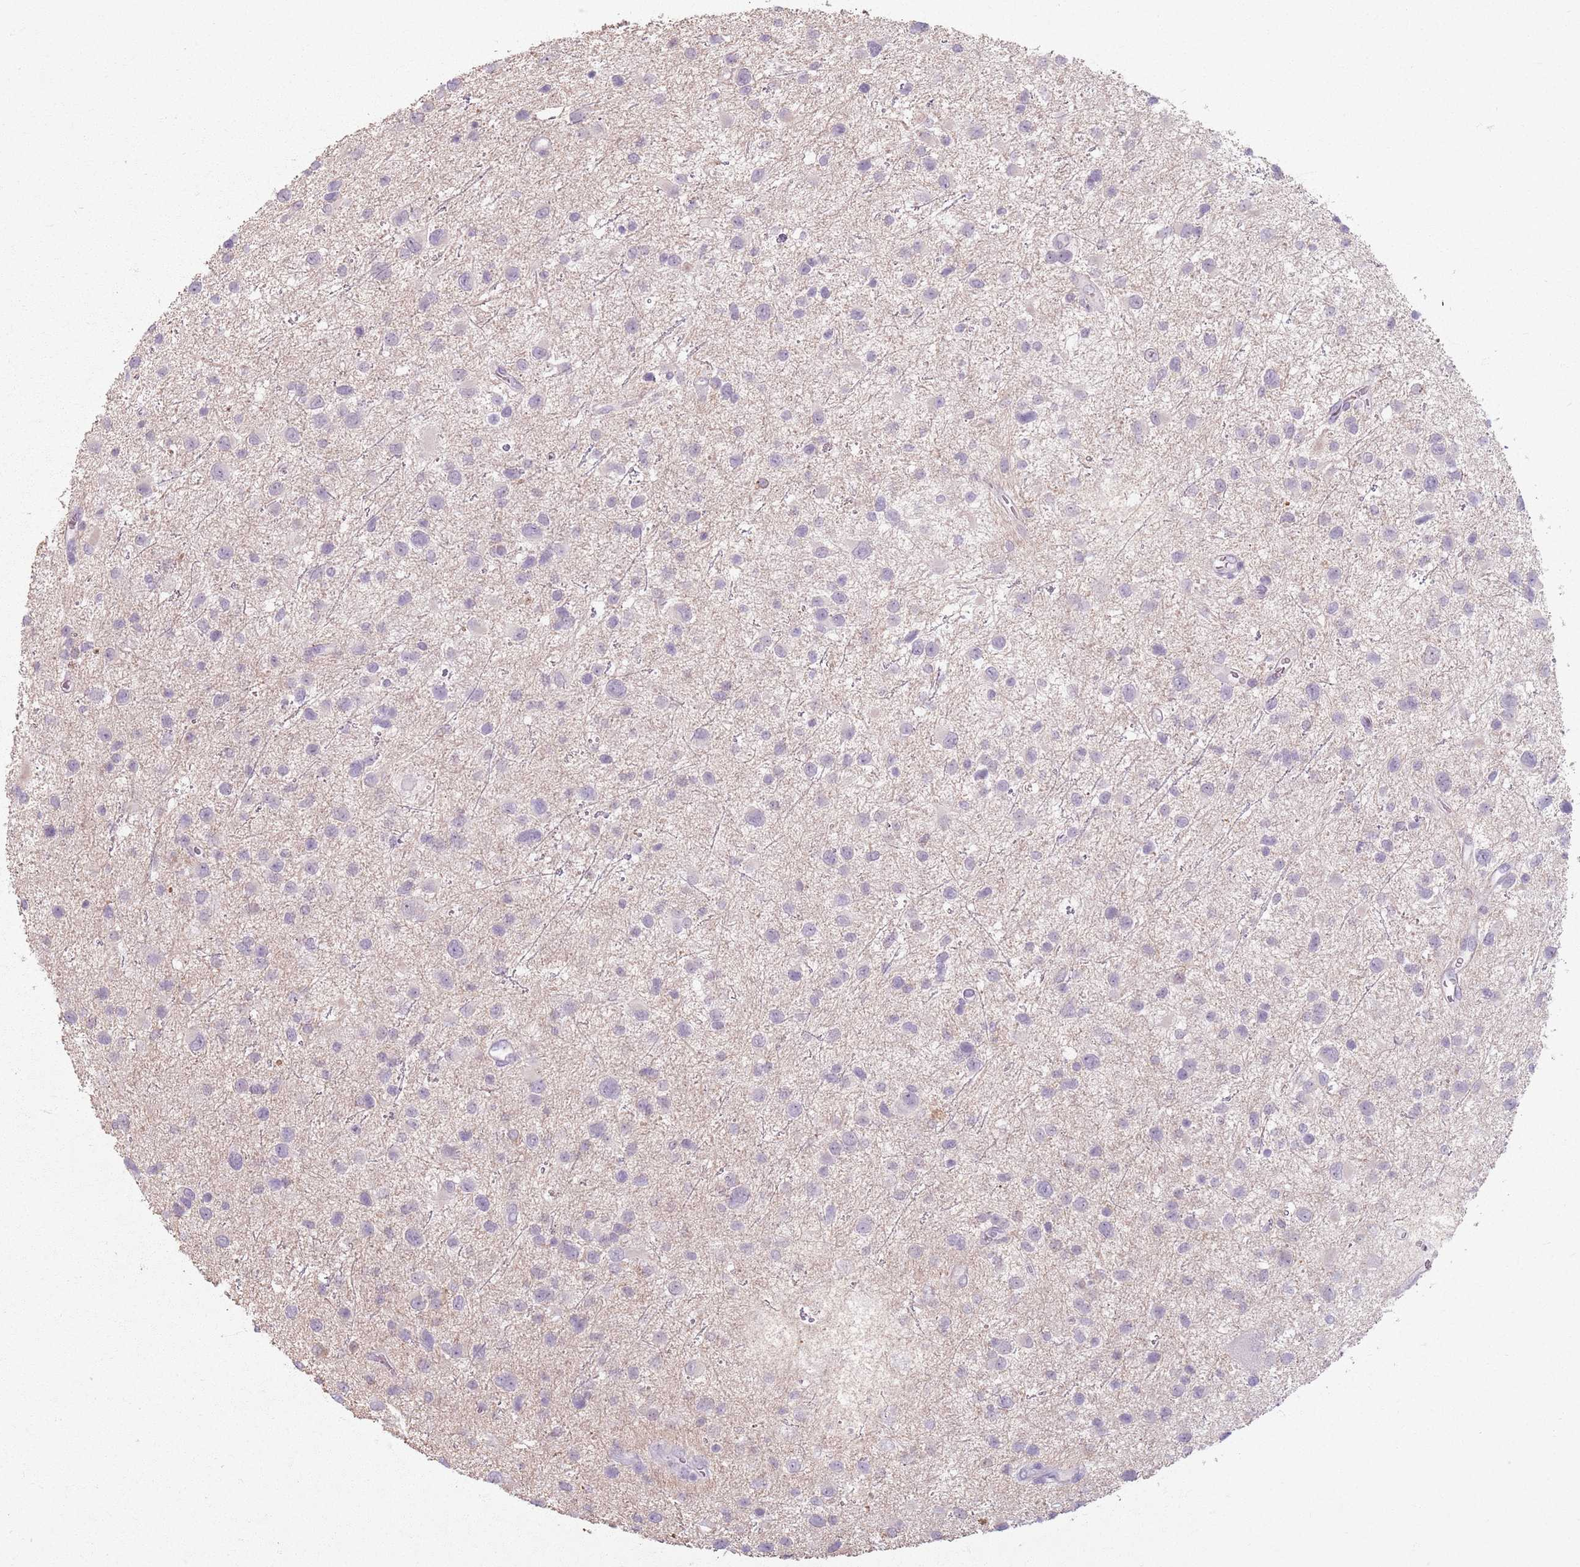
{"staining": {"intensity": "negative", "quantity": "none", "location": "none"}, "tissue": "glioma", "cell_type": "Tumor cells", "image_type": "cancer", "snomed": [{"axis": "morphology", "description": "Glioma, malignant, Low grade"}, {"axis": "topography", "description": "Brain"}], "caption": "Image shows no protein staining in tumor cells of glioma tissue.", "gene": "GDPGP1", "patient": {"sex": "female", "age": 32}}